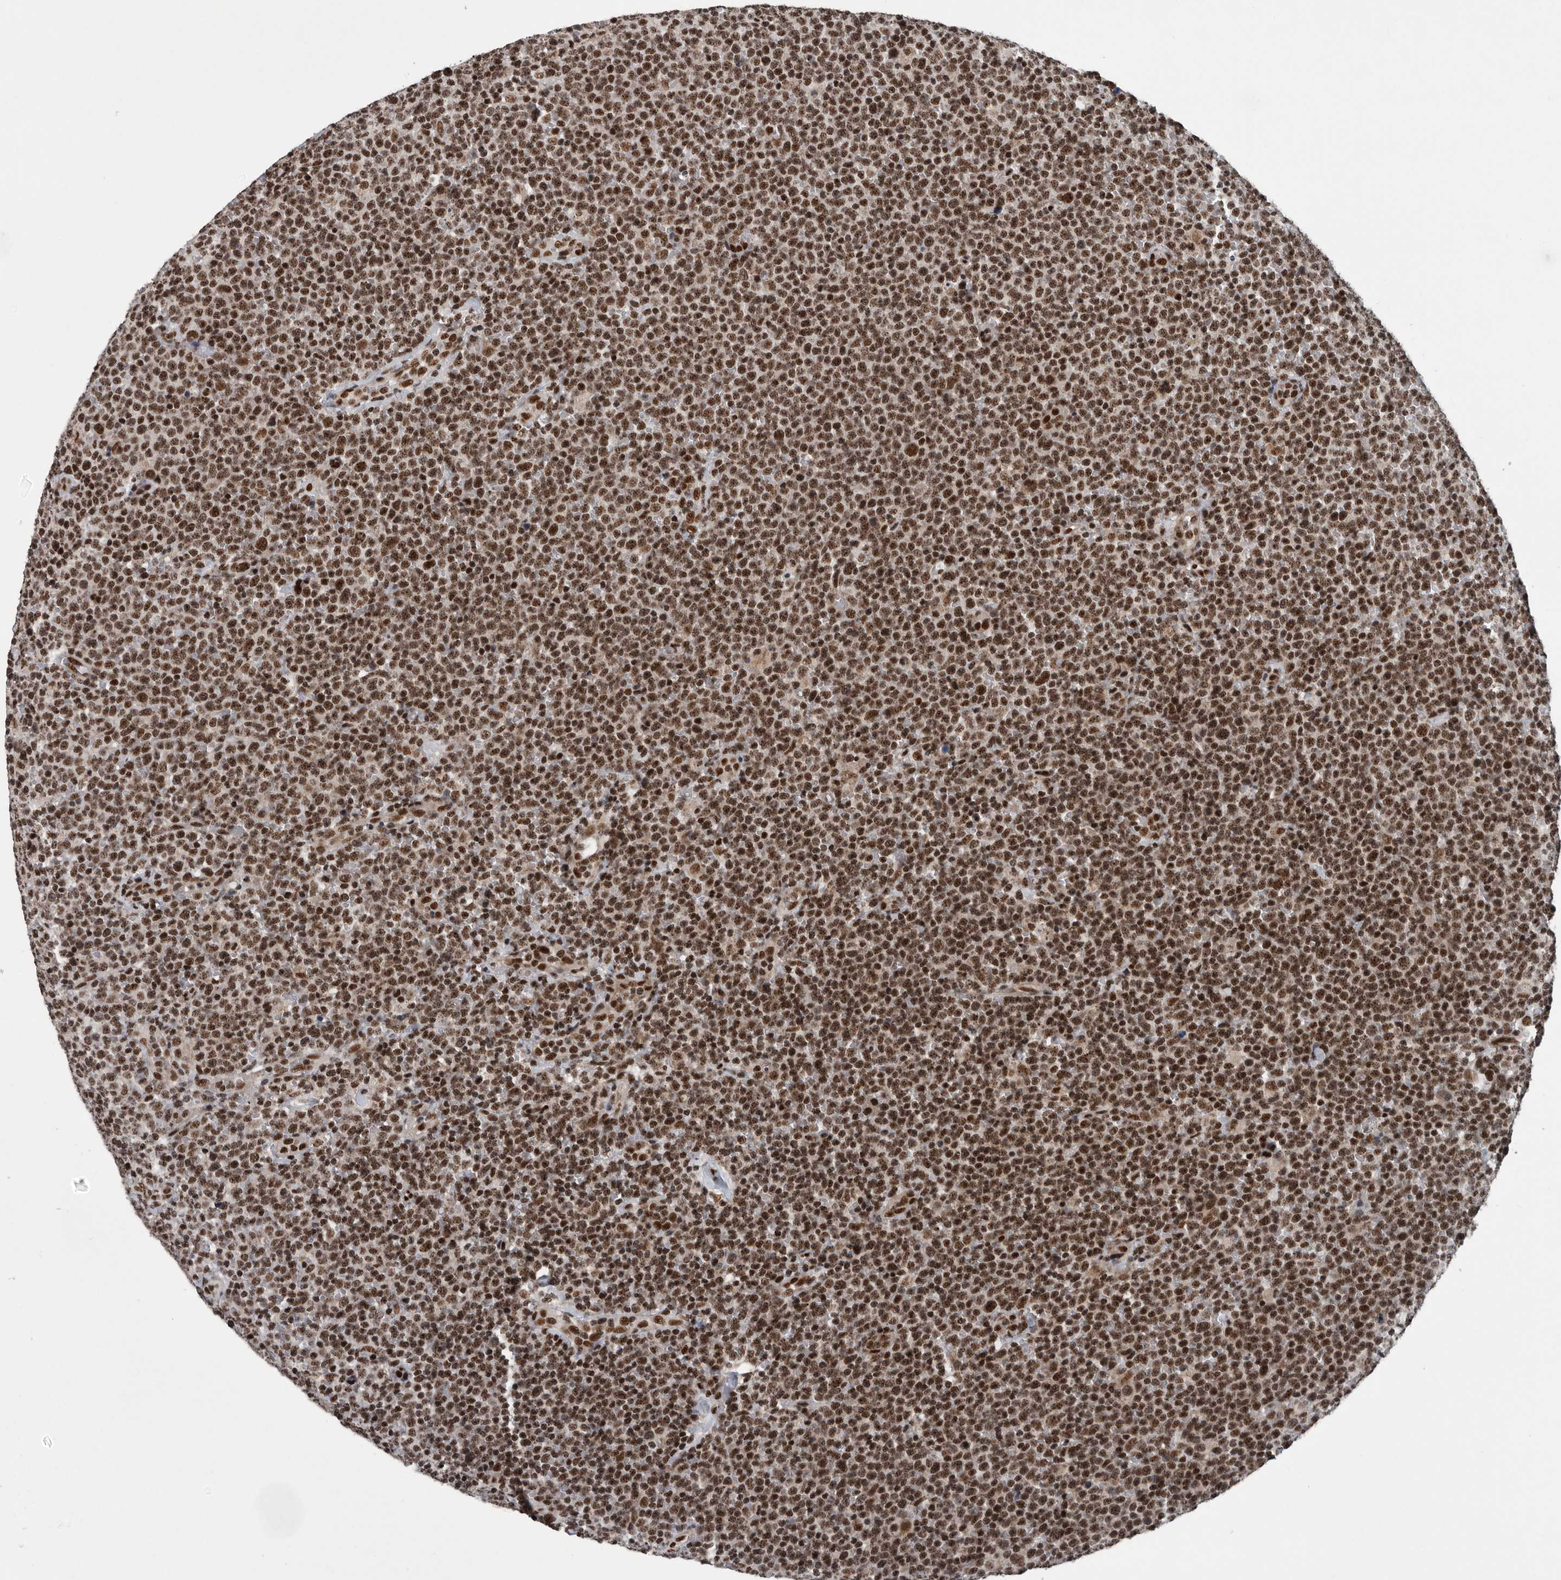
{"staining": {"intensity": "moderate", "quantity": ">75%", "location": "nuclear"}, "tissue": "lymphoma", "cell_type": "Tumor cells", "image_type": "cancer", "snomed": [{"axis": "morphology", "description": "Malignant lymphoma, non-Hodgkin's type, High grade"}, {"axis": "topography", "description": "Lymph node"}], "caption": "This is a micrograph of immunohistochemistry (IHC) staining of high-grade malignant lymphoma, non-Hodgkin's type, which shows moderate positivity in the nuclear of tumor cells.", "gene": "SENP7", "patient": {"sex": "male", "age": 61}}